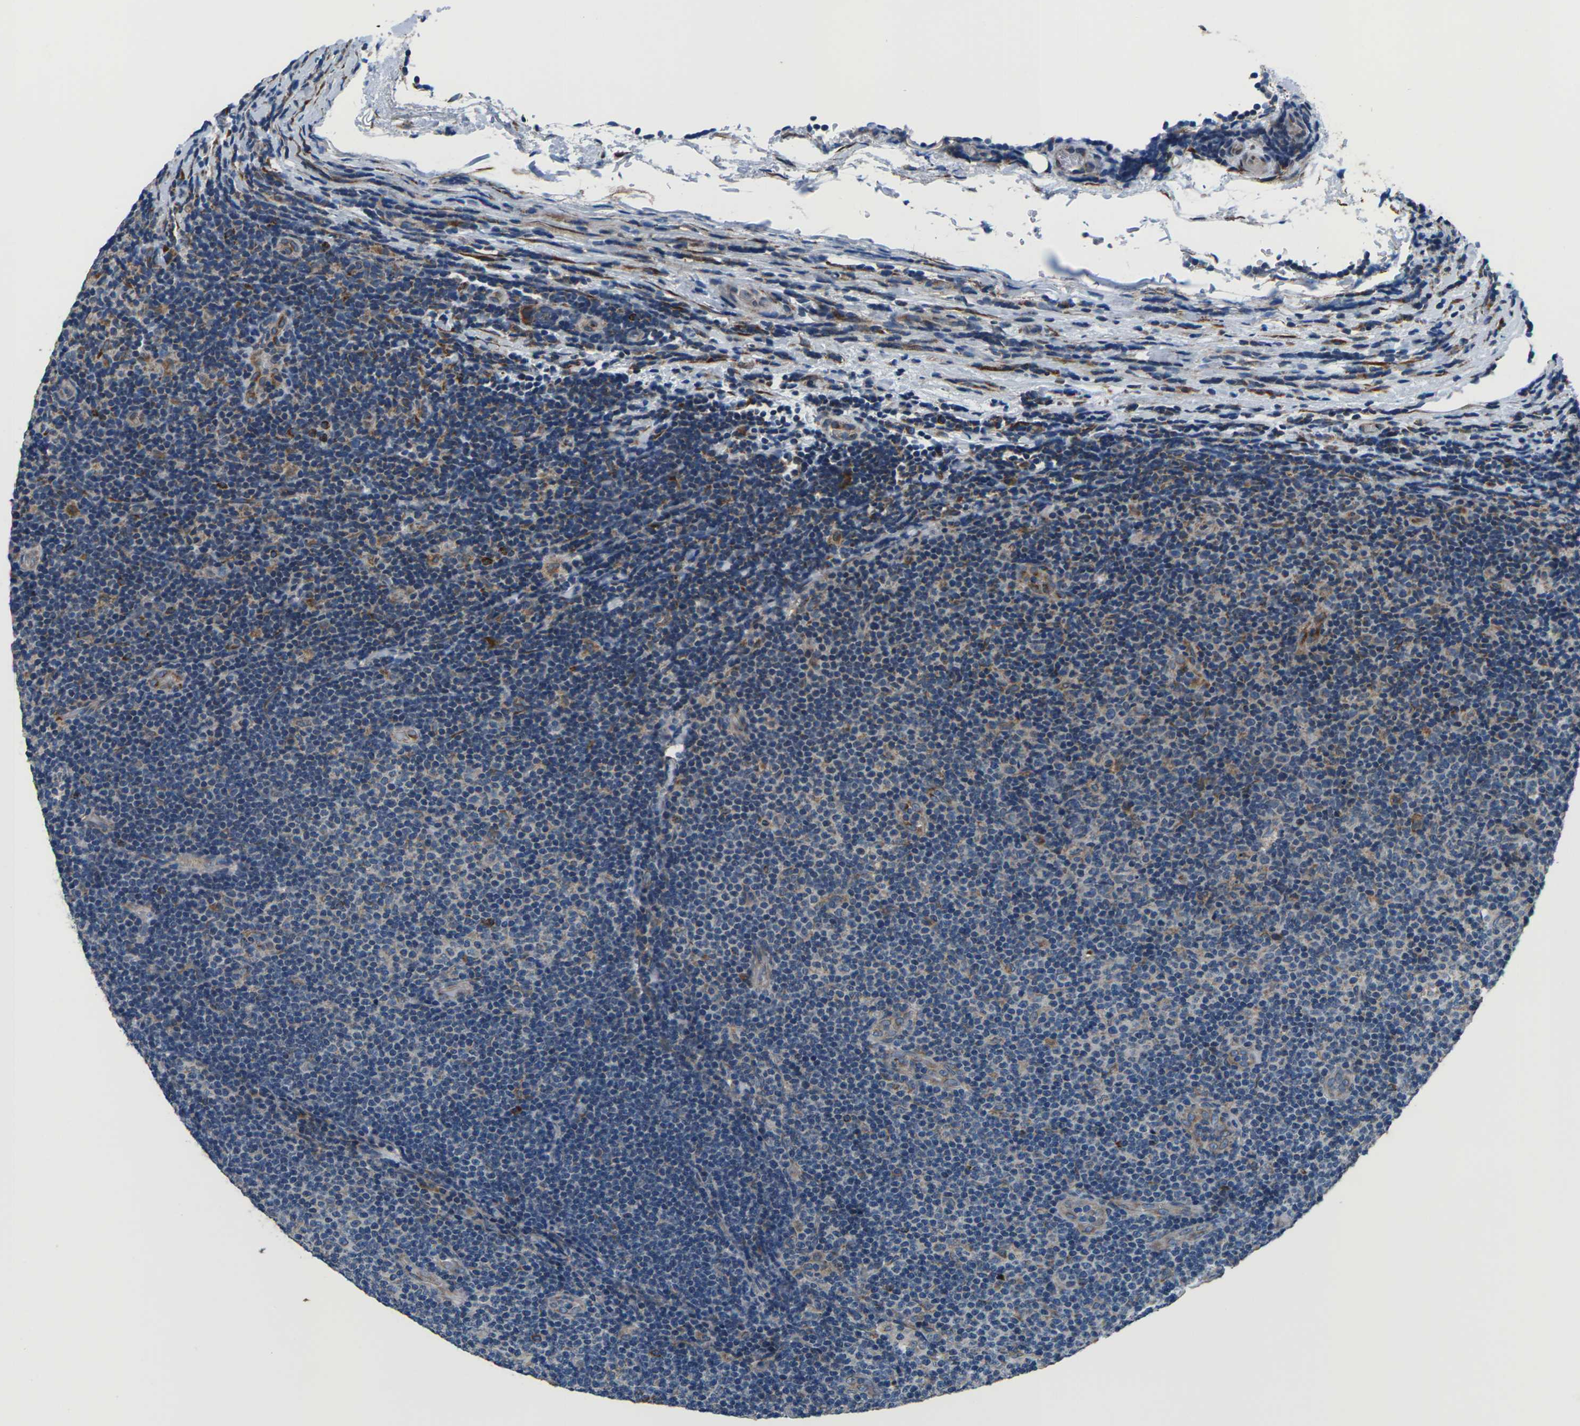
{"staining": {"intensity": "moderate", "quantity": "<25%", "location": "cytoplasmic/membranous"}, "tissue": "lymphoma", "cell_type": "Tumor cells", "image_type": "cancer", "snomed": [{"axis": "morphology", "description": "Malignant lymphoma, non-Hodgkin's type, Low grade"}, {"axis": "topography", "description": "Lymph node"}], "caption": "A micrograph showing moderate cytoplasmic/membranous positivity in approximately <25% of tumor cells in low-grade malignant lymphoma, non-Hodgkin's type, as visualized by brown immunohistochemical staining.", "gene": "GABRP", "patient": {"sex": "male", "age": 83}}